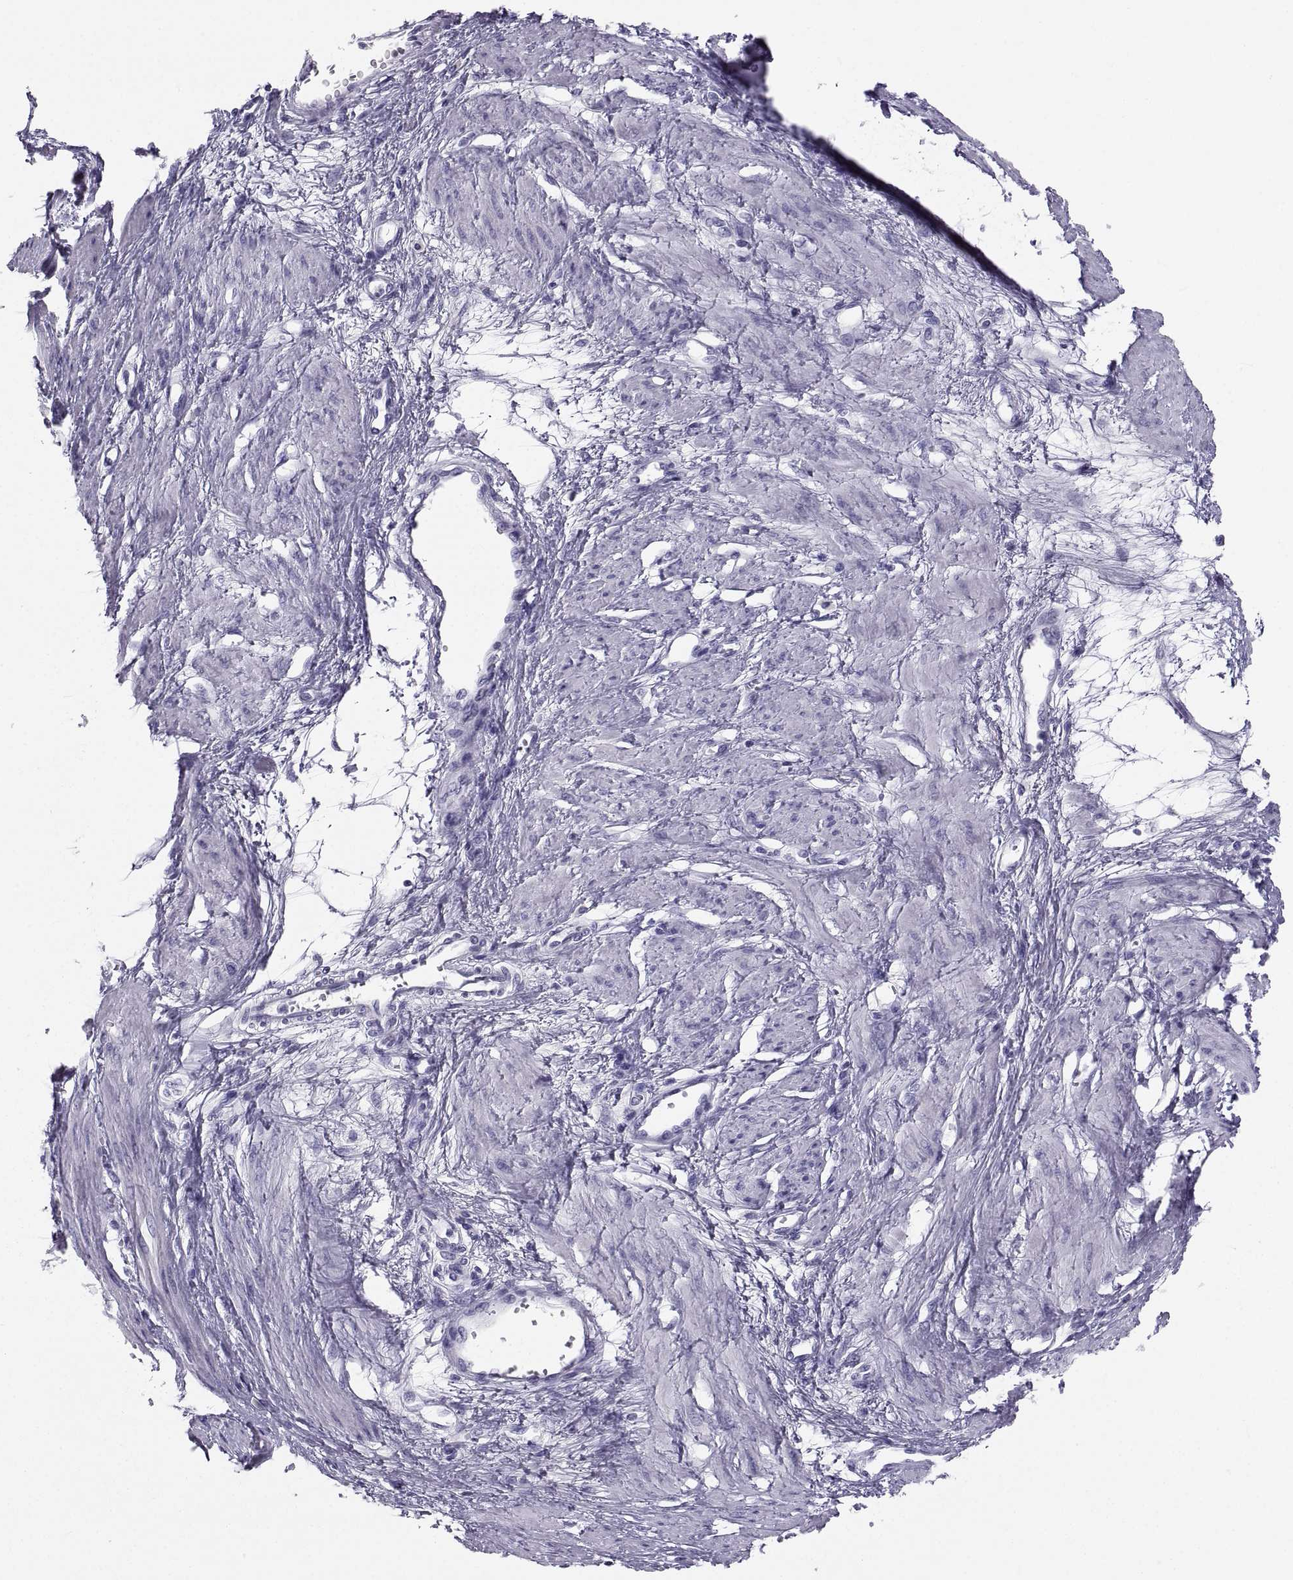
{"staining": {"intensity": "negative", "quantity": "none", "location": "none"}, "tissue": "smooth muscle", "cell_type": "Smooth muscle cells", "image_type": "normal", "snomed": [{"axis": "morphology", "description": "Normal tissue, NOS"}, {"axis": "topography", "description": "Smooth muscle"}, {"axis": "topography", "description": "Uterus"}], "caption": "Immunohistochemistry (IHC) of normal smooth muscle demonstrates no expression in smooth muscle cells. (Brightfield microscopy of DAB immunohistochemistry at high magnification).", "gene": "PCSK1N", "patient": {"sex": "female", "age": 39}}